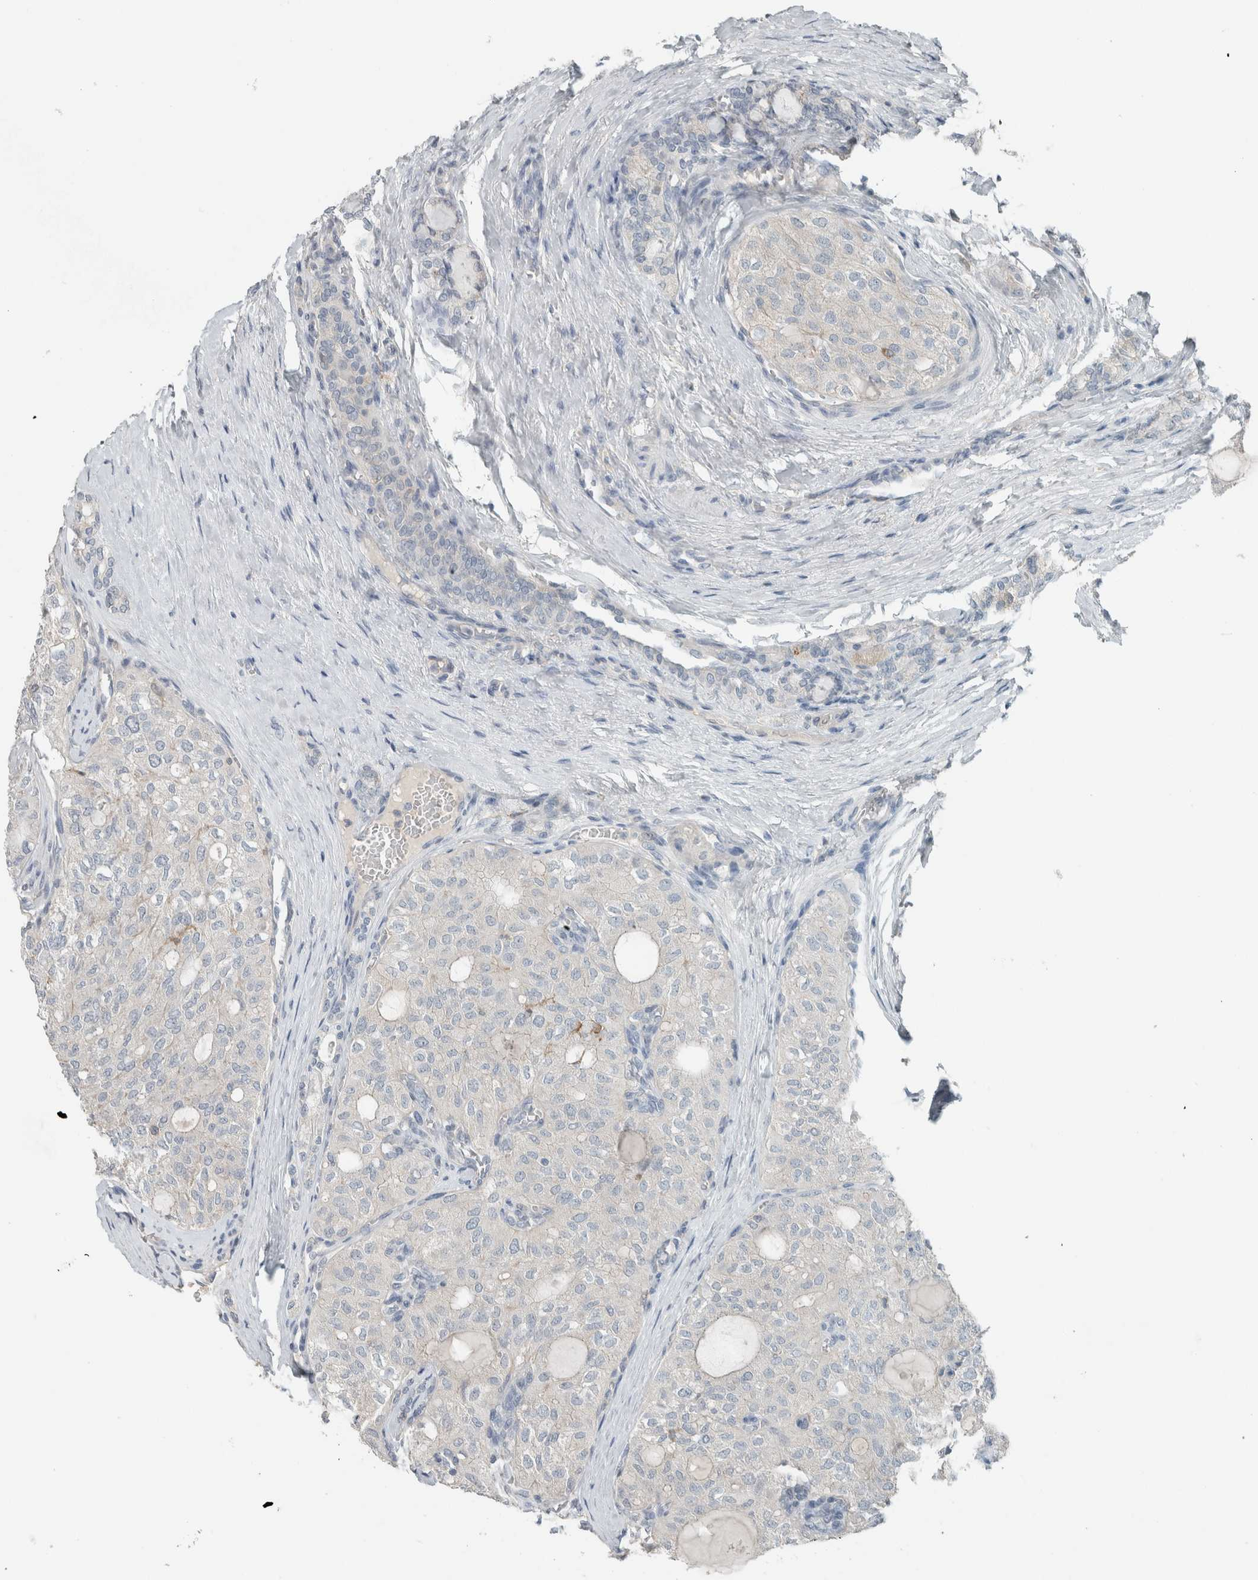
{"staining": {"intensity": "negative", "quantity": "none", "location": "none"}, "tissue": "thyroid cancer", "cell_type": "Tumor cells", "image_type": "cancer", "snomed": [{"axis": "morphology", "description": "Follicular adenoma carcinoma, NOS"}, {"axis": "topography", "description": "Thyroid gland"}], "caption": "Immunohistochemistry (IHC) micrograph of neoplastic tissue: human thyroid cancer (follicular adenoma carcinoma) stained with DAB (3,3'-diaminobenzidine) exhibits no significant protein positivity in tumor cells.", "gene": "SCIN", "patient": {"sex": "male", "age": 75}}